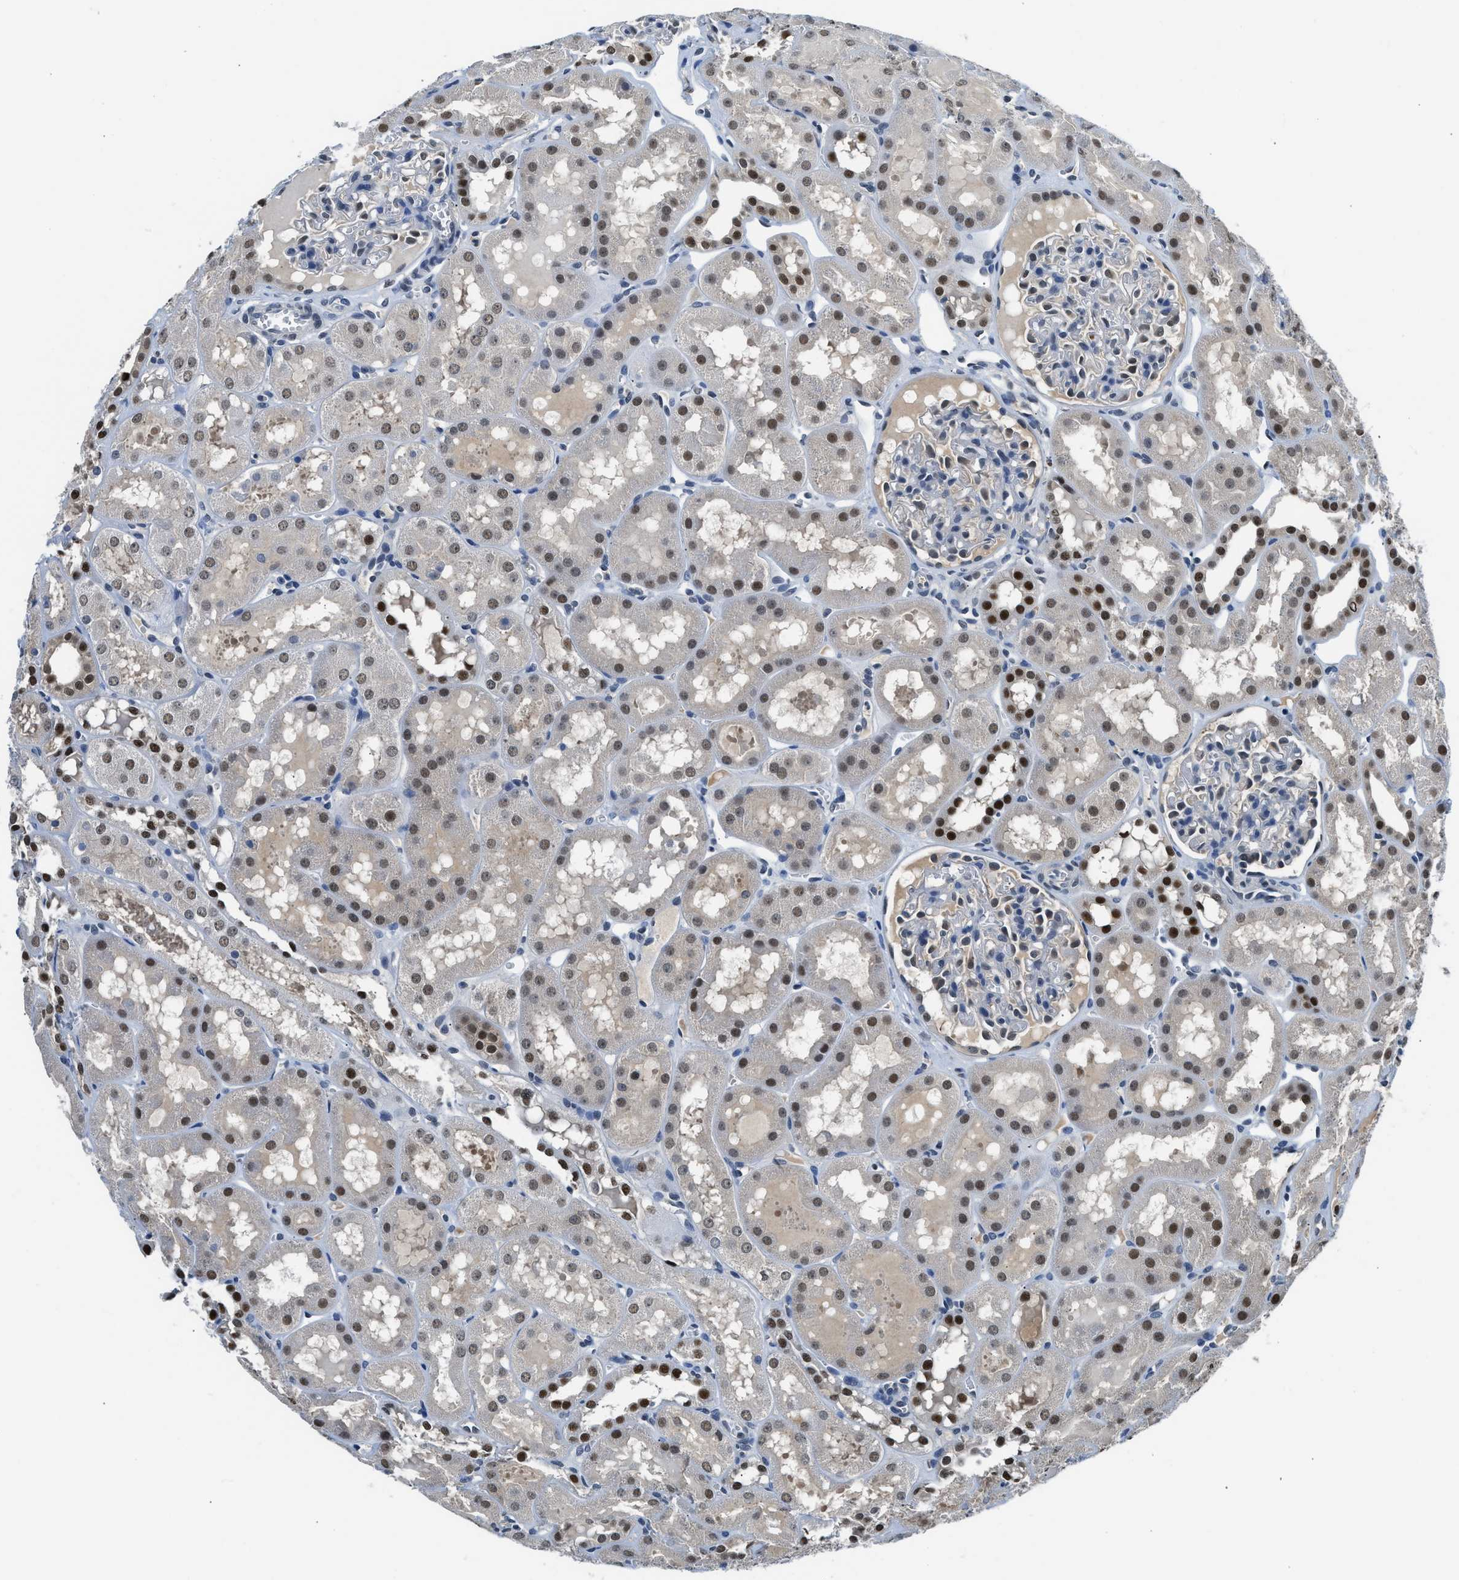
{"staining": {"intensity": "moderate", "quantity": "<25%", "location": "nuclear"}, "tissue": "kidney", "cell_type": "Cells in glomeruli", "image_type": "normal", "snomed": [{"axis": "morphology", "description": "Normal tissue, NOS"}, {"axis": "topography", "description": "Kidney"}, {"axis": "topography", "description": "Urinary bladder"}], "caption": "DAB (3,3'-diaminobenzidine) immunohistochemical staining of unremarkable kidney displays moderate nuclear protein positivity in approximately <25% of cells in glomeruli.", "gene": "ALX1", "patient": {"sex": "male", "age": 16}}